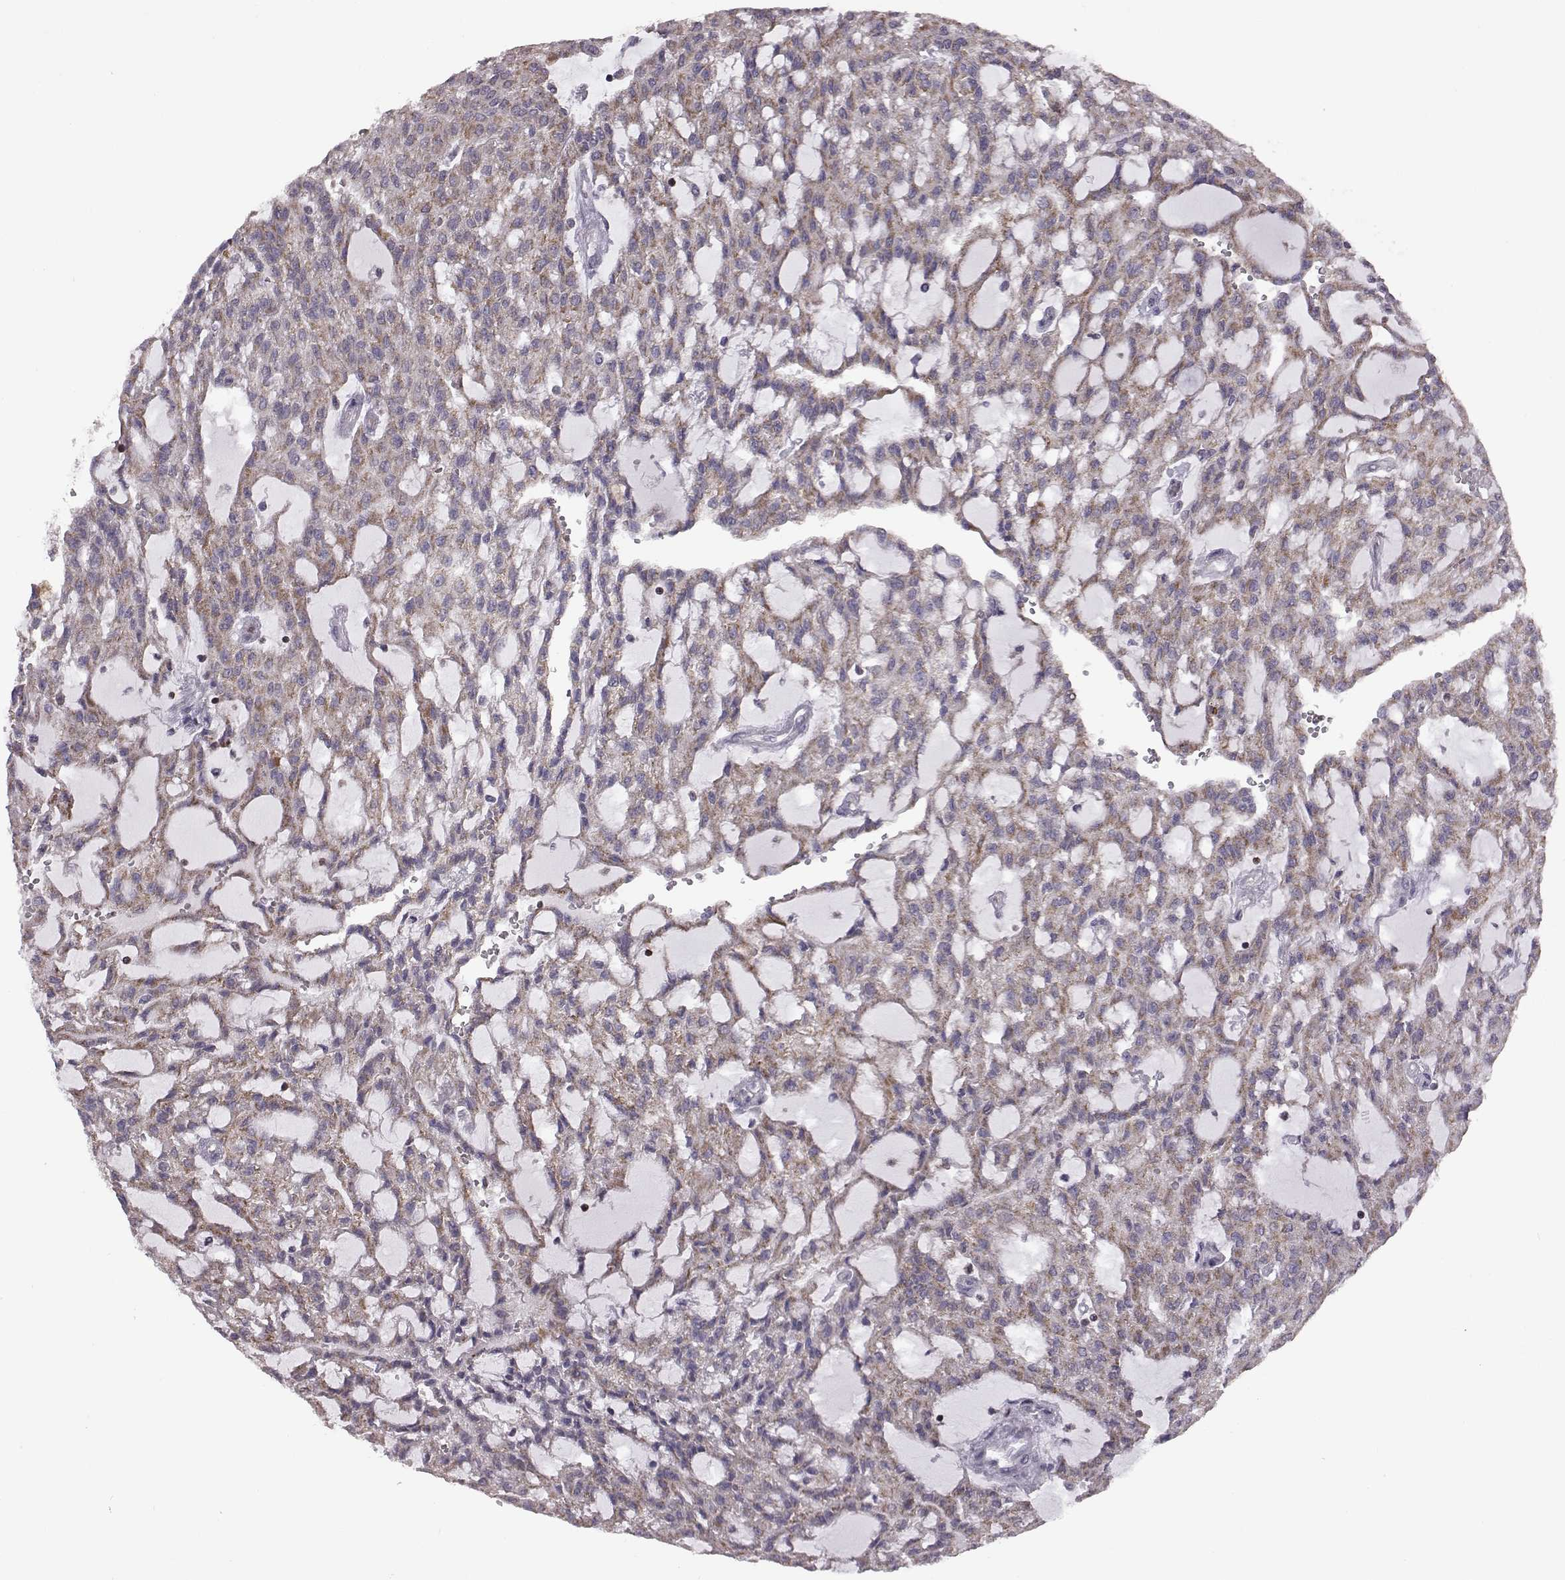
{"staining": {"intensity": "moderate", "quantity": "25%-75%", "location": "cytoplasmic/membranous"}, "tissue": "renal cancer", "cell_type": "Tumor cells", "image_type": "cancer", "snomed": [{"axis": "morphology", "description": "Adenocarcinoma, NOS"}, {"axis": "topography", "description": "Kidney"}], "caption": "DAB immunohistochemical staining of renal adenocarcinoma shows moderate cytoplasmic/membranous protein expression in about 25%-75% of tumor cells. (DAB (3,3'-diaminobenzidine) IHC, brown staining for protein, blue staining for nuclei).", "gene": "DOK2", "patient": {"sex": "male", "age": 63}}